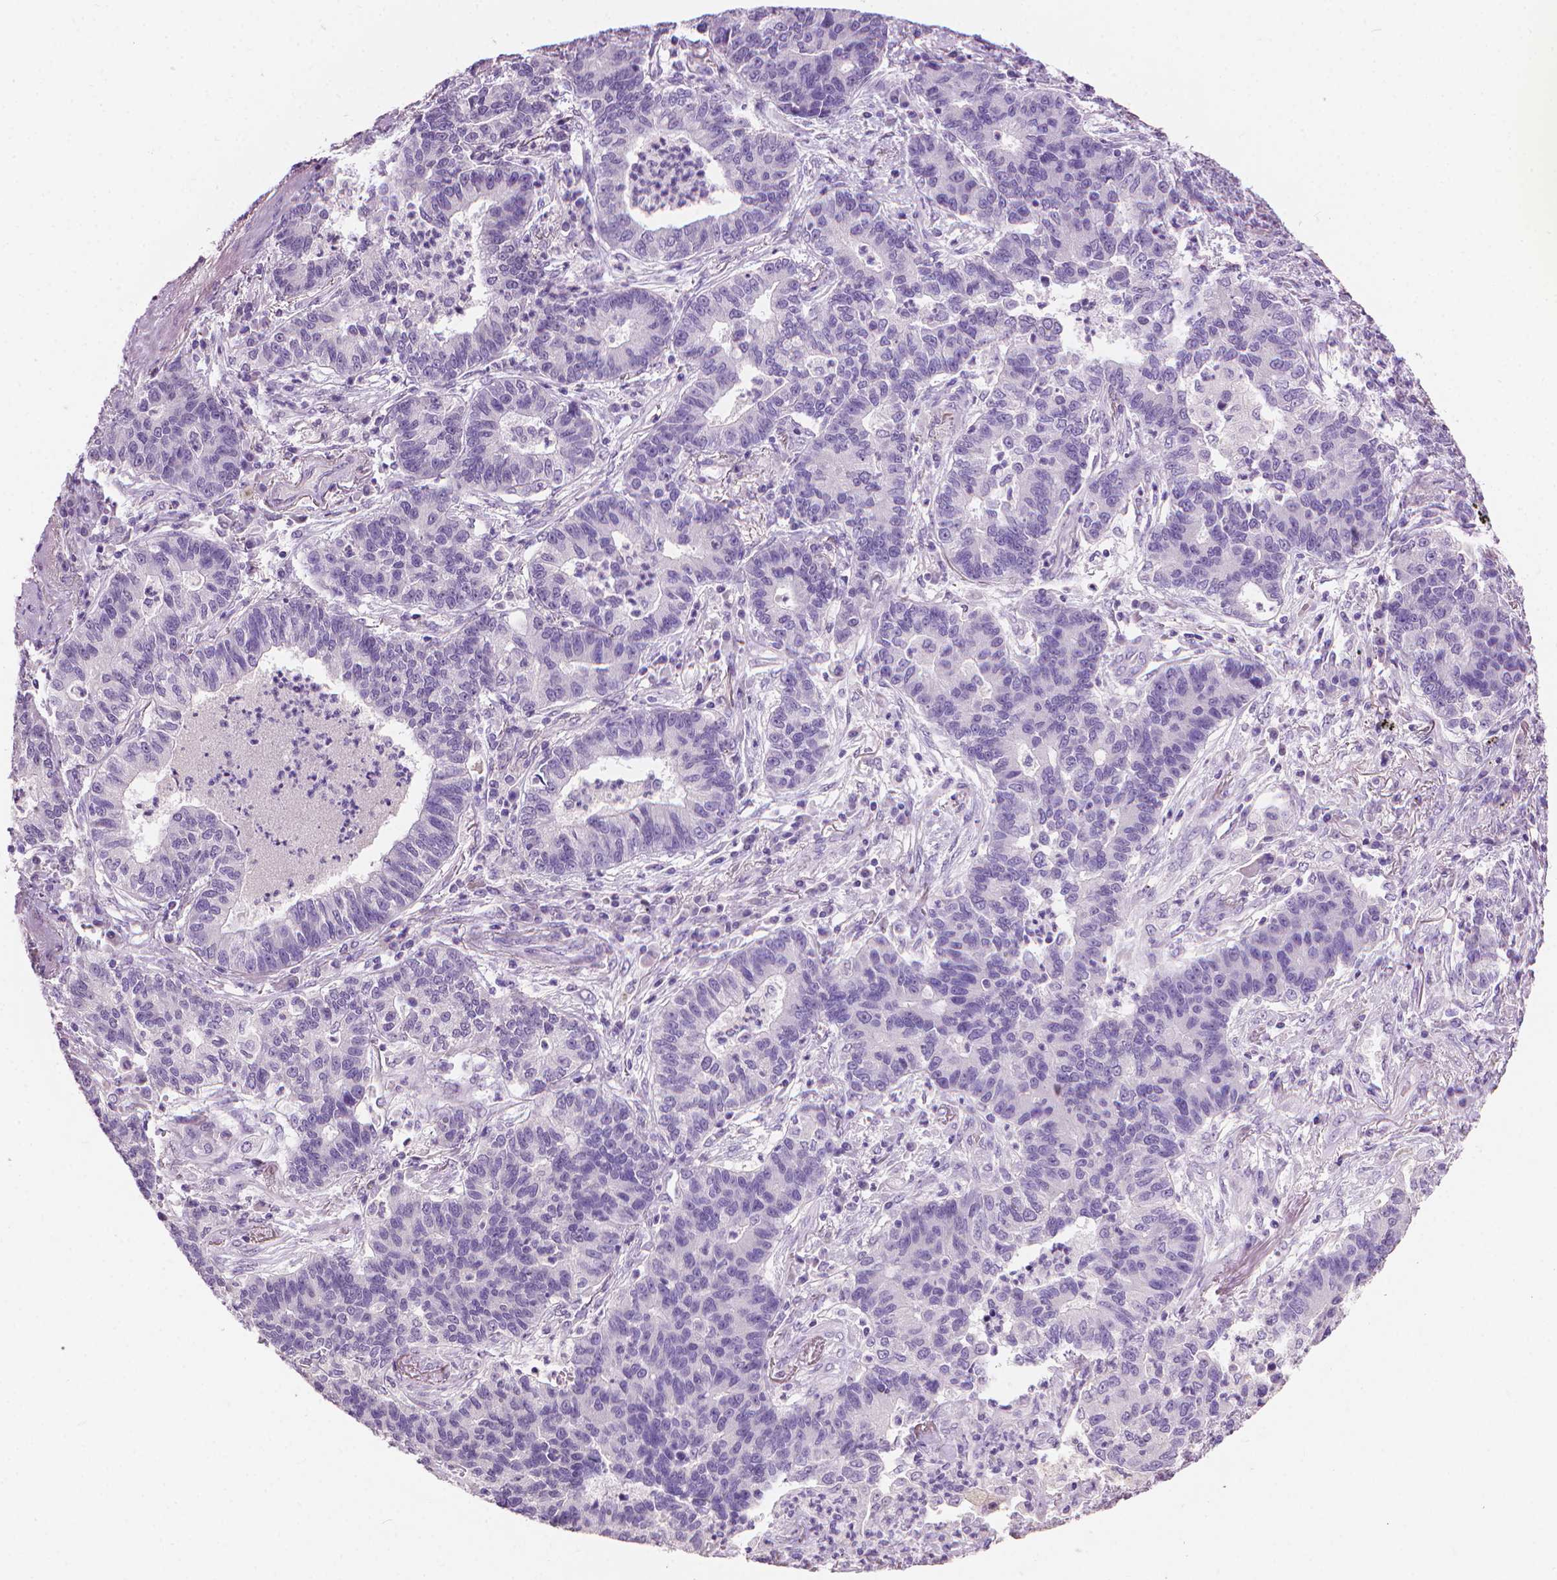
{"staining": {"intensity": "negative", "quantity": "none", "location": "none"}, "tissue": "lung cancer", "cell_type": "Tumor cells", "image_type": "cancer", "snomed": [{"axis": "morphology", "description": "Adenocarcinoma, NOS"}, {"axis": "topography", "description": "Lung"}], "caption": "Tumor cells are negative for protein expression in human lung adenocarcinoma.", "gene": "MLANA", "patient": {"sex": "female", "age": 57}}